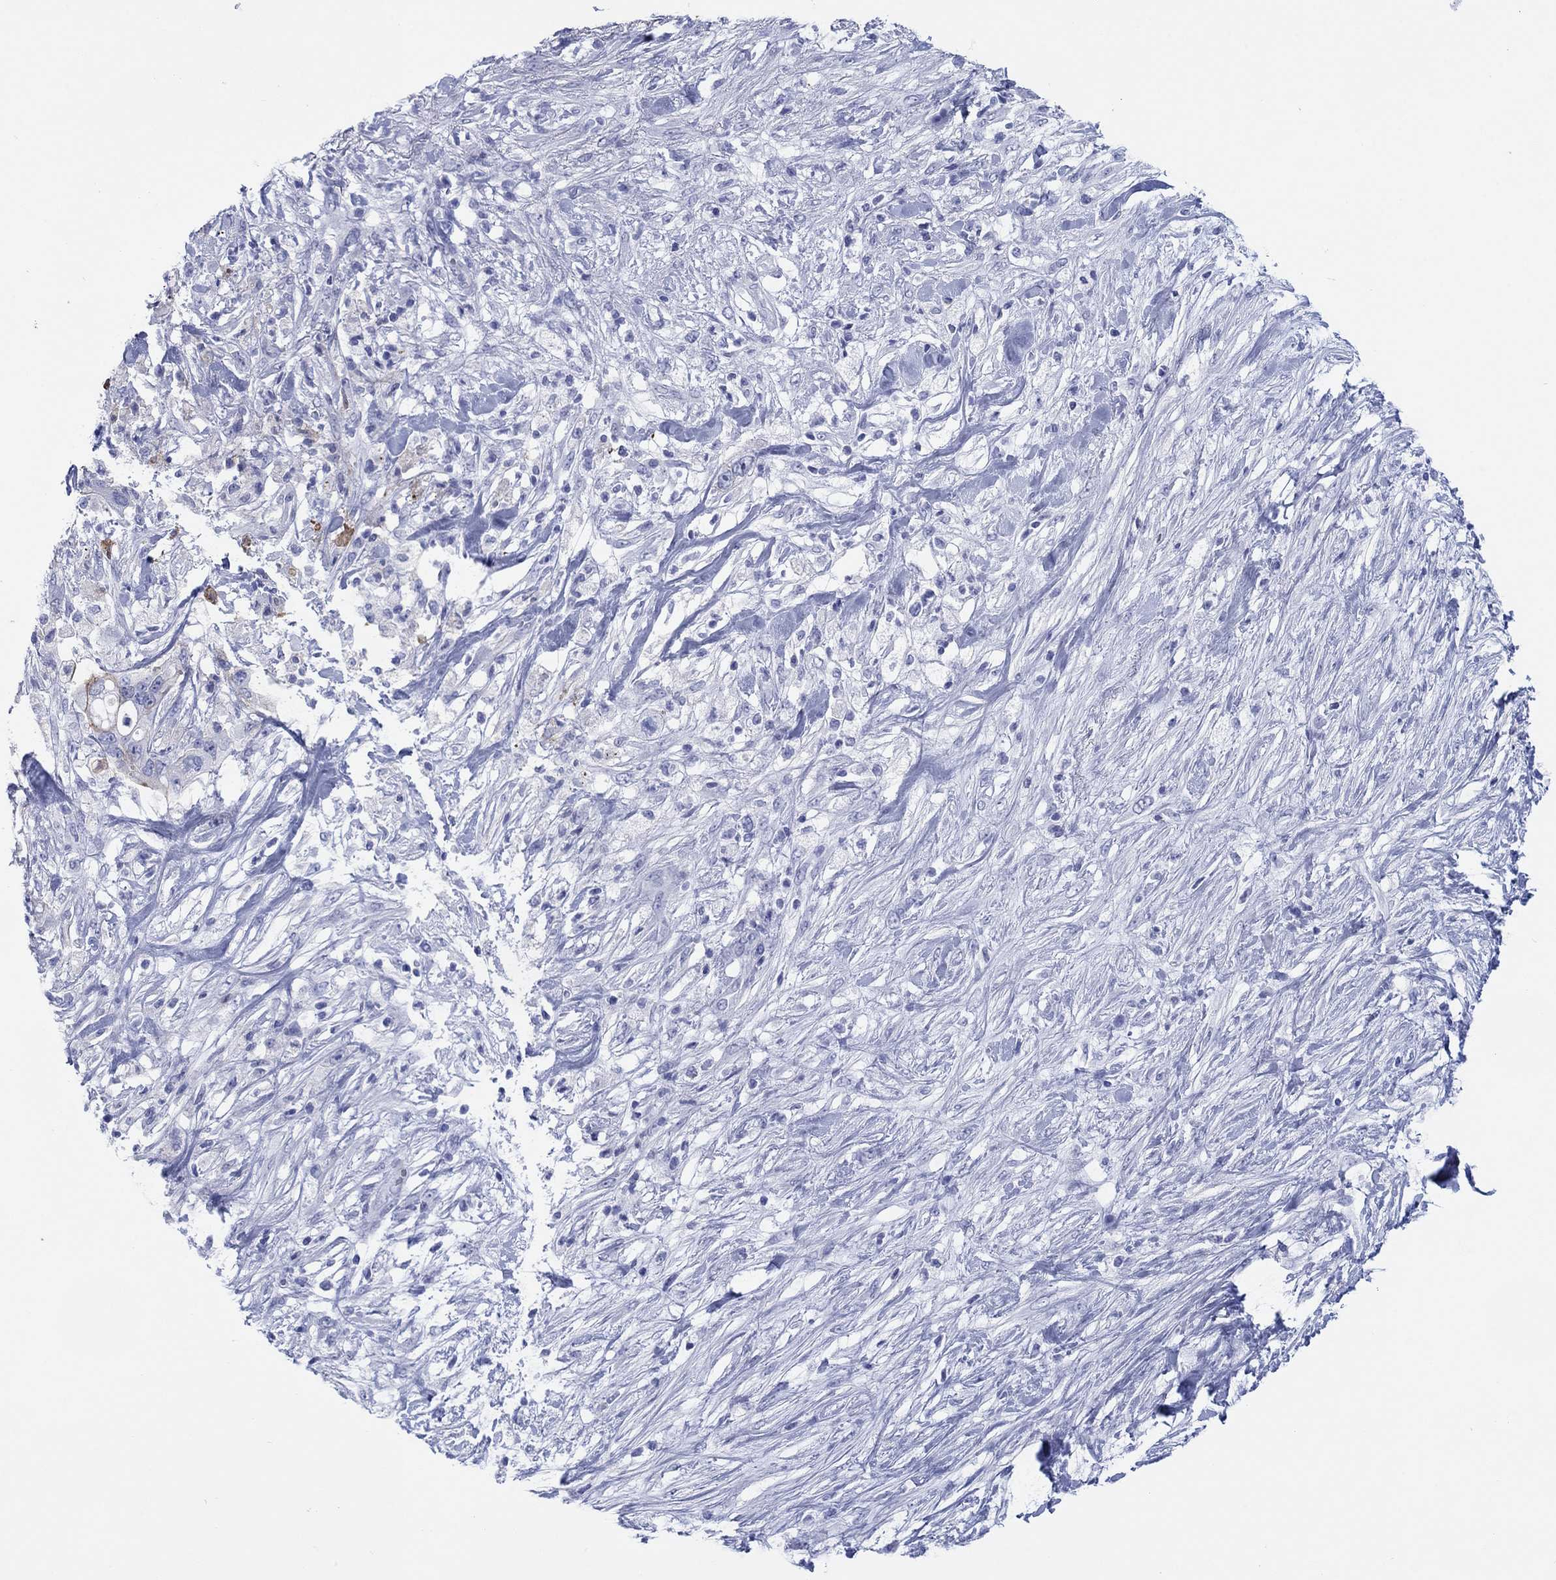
{"staining": {"intensity": "negative", "quantity": "none", "location": "none"}, "tissue": "pancreatic cancer", "cell_type": "Tumor cells", "image_type": "cancer", "snomed": [{"axis": "morphology", "description": "Adenocarcinoma, NOS"}, {"axis": "topography", "description": "Pancreas"}], "caption": "Protein analysis of adenocarcinoma (pancreatic) shows no significant expression in tumor cells.", "gene": "ATP1B1", "patient": {"sex": "female", "age": 72}}